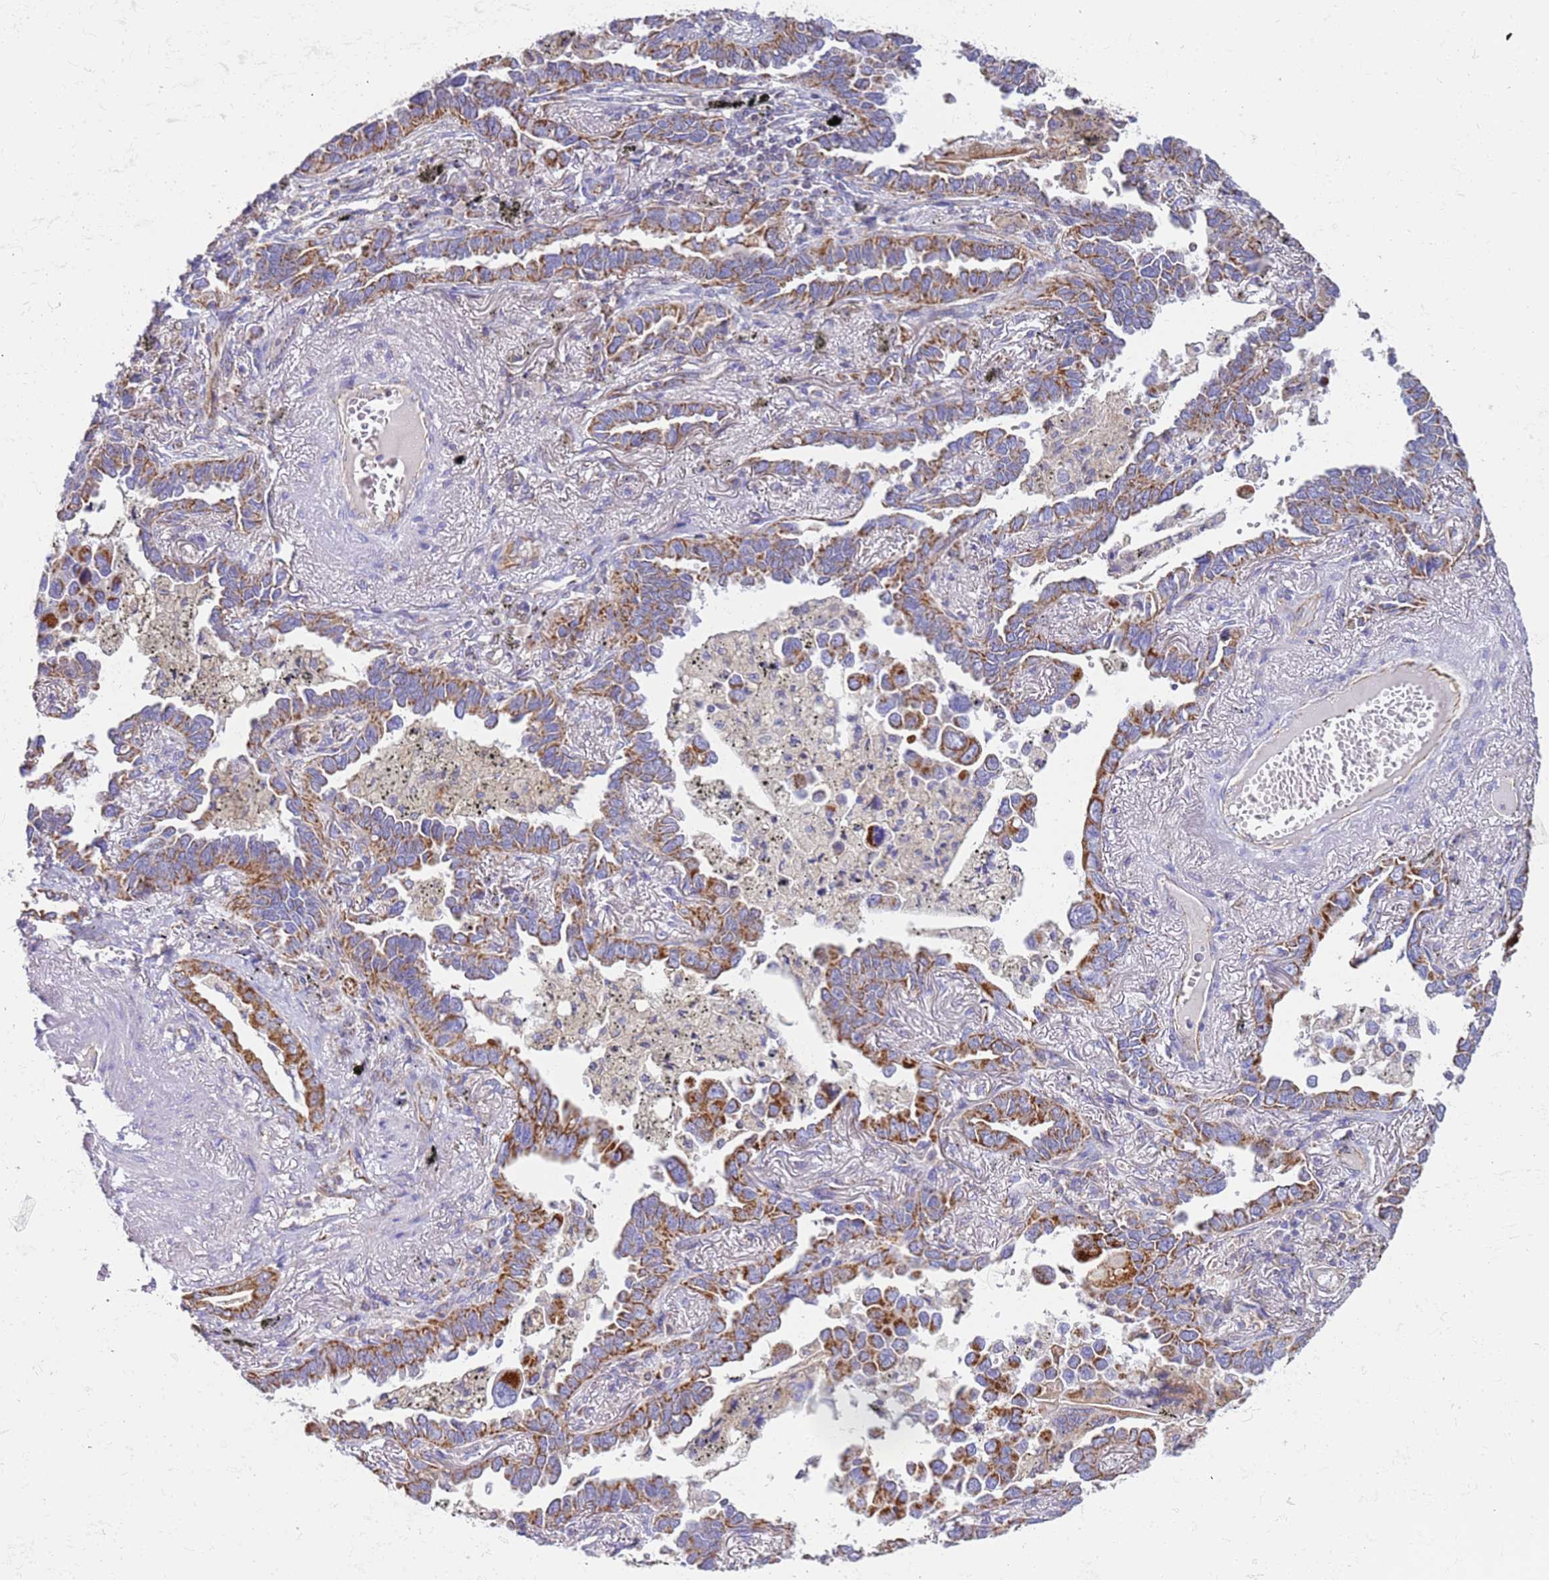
{"staining": {"intensity": "strong", "quantity": "25%-75%", "location": "cytoplasmic/membranous"}, "tissue": "lung cancer", "cell_type": "Tumor cells", "image_type": "cancer", "snomed": [{"axis": "morphology", "description": "Adenocarcinoma, NOS"}, {"axis": "topography", "description": "Lung"}], "caption": "Immunohistochemistry of human lung cancer (adenocarcinoma) displays high levels of strong cytoplasmic/membranous expression in approximately 25%-75% of tumor cells. The protein is shown in brown color, while the nuclei are stained blue.", "gene": "MRPL20", "patient": {"sex": "male", "age": 67}}